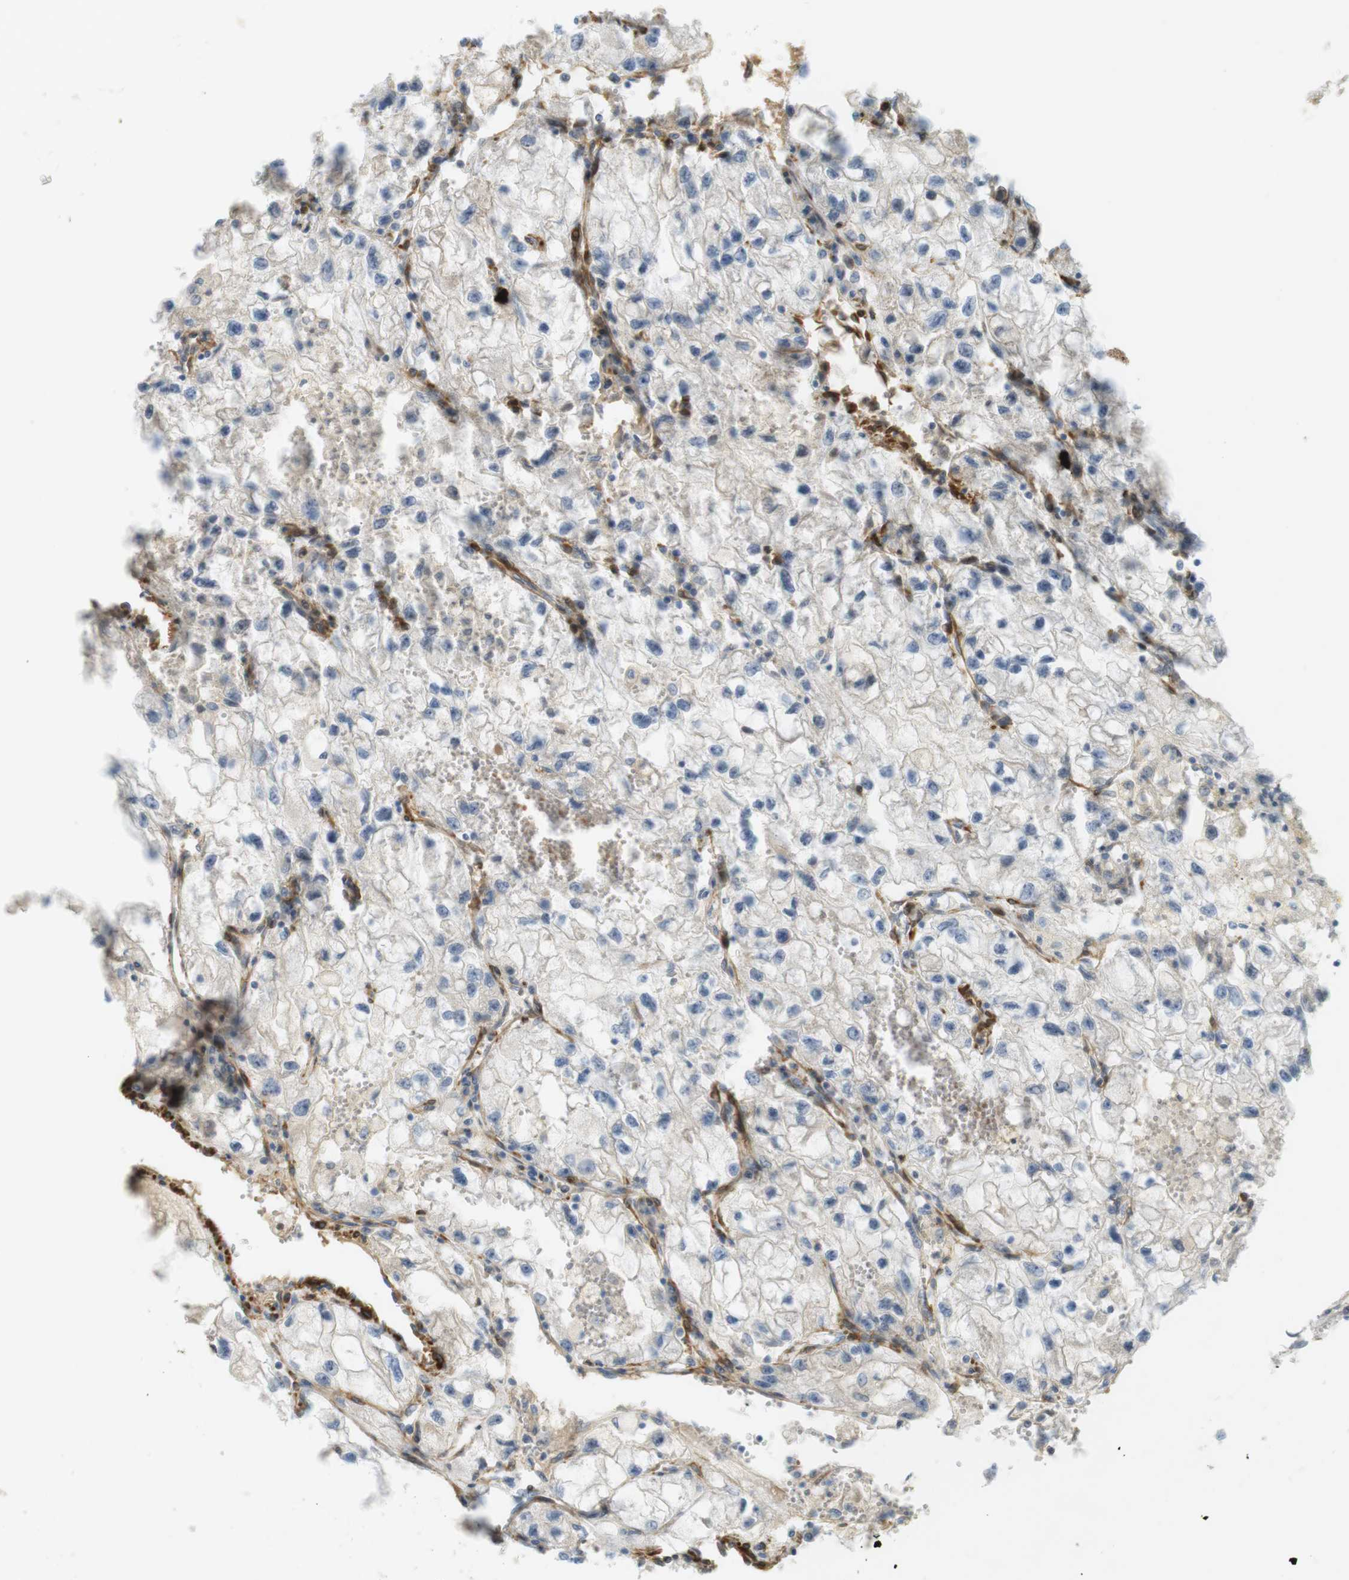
{"staining": {"intensity": "weak", "quantity": "<25%", "location": "cytoplasmic/membranous"}, "tissue": "renal cancer", "cell_type": "Tumor cells", "image_type": "cancer", "snomed": [{"axis": "morphology", "description": "Adenocarcinoma, NOS"}, {"axis": "topography", "description": "Kidney"}], "caption": "Immunohistochemistry (IHC) of human renal cancer (adenocarcinoma) demonstrates no positivity in tumor cells.", "gene": "PDE3A", "patient": {"sex": "female", "age": 70}}